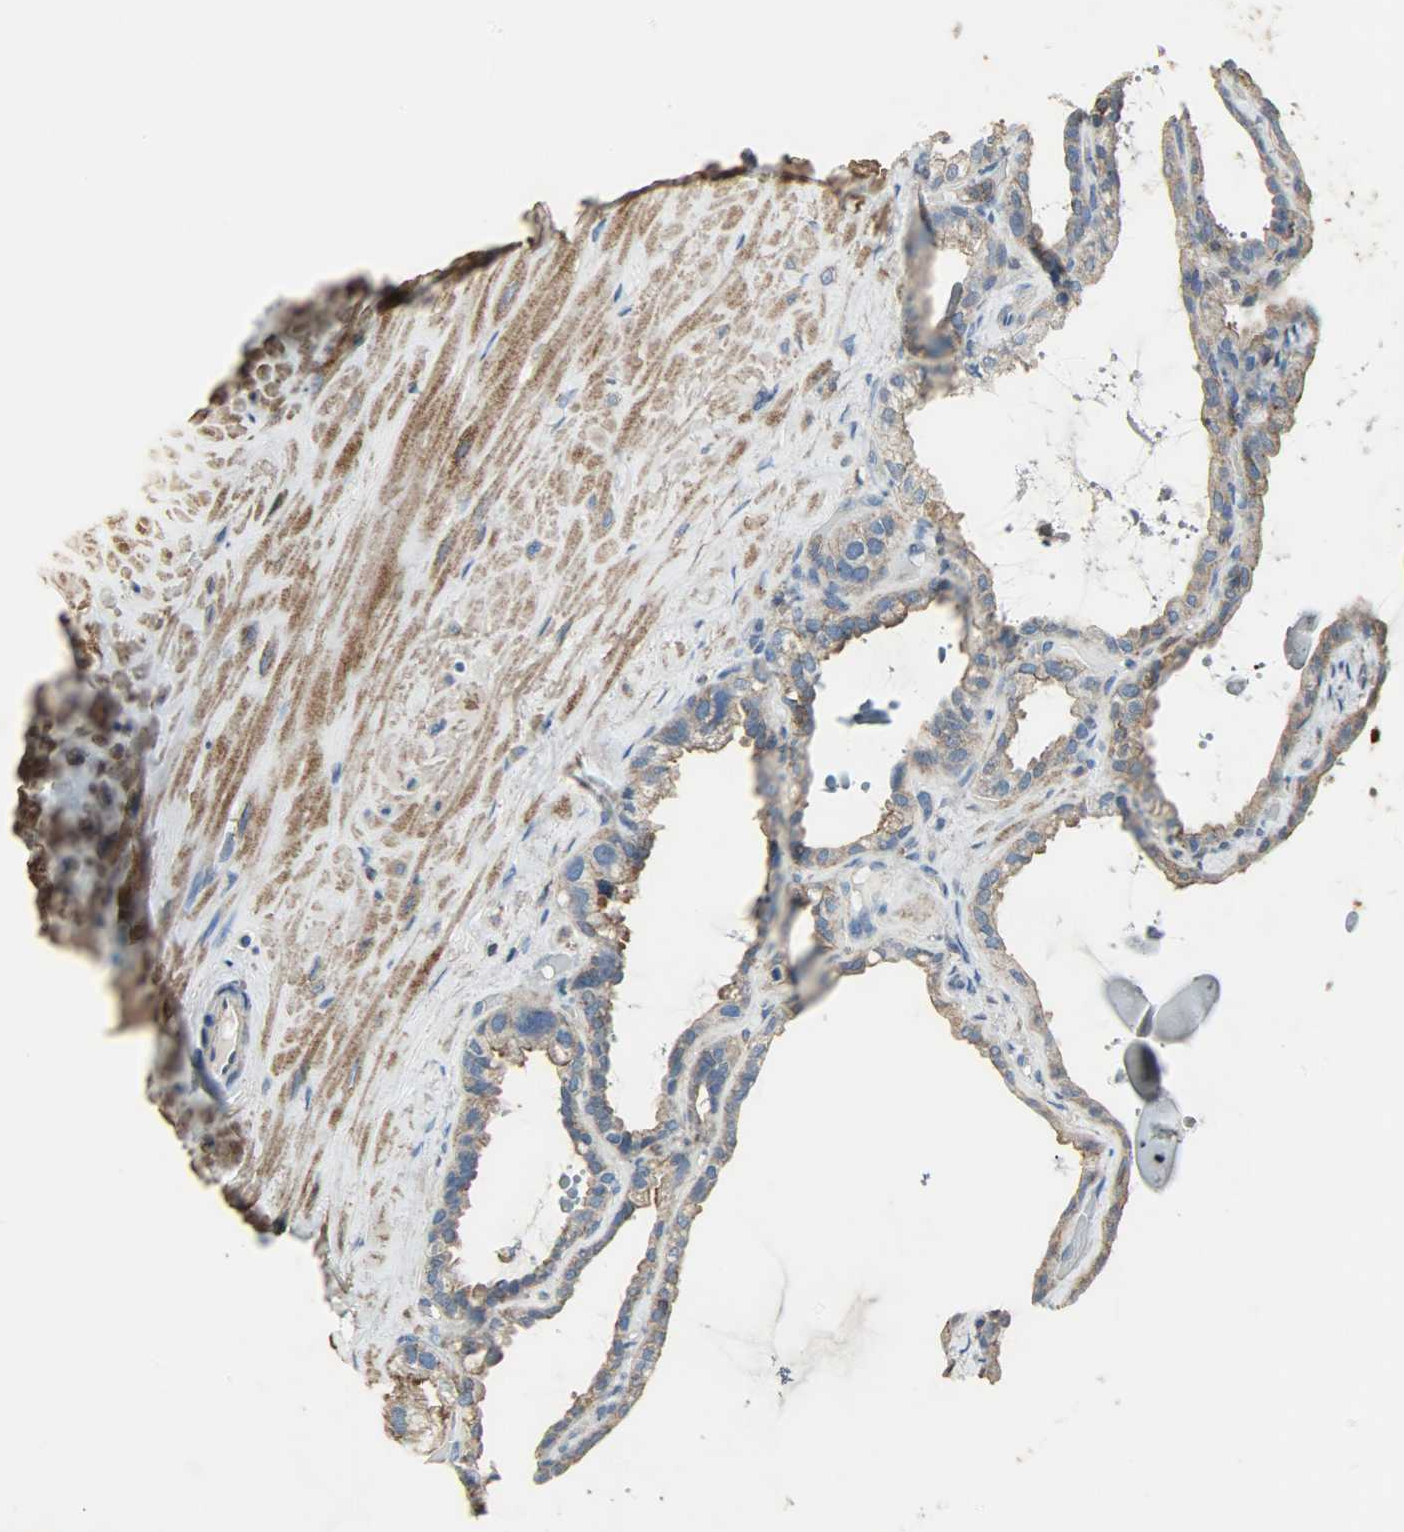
{"staining": {"intensity": "weak", "quantity": ">75%", "location": "cytoplasmic/membranous"}, "tissue": "seminal vesicle", "cell_type": "Glandular cells", "image_type": "normal", "snomed": [{"axis": "morphology", "description": "Normal tissue, NOS"}, {"axis": "morphology", "description": "Inflammation, NOS"}, {"axis": "topography", "description": "Urinary bladder"}, {"axis": "topography", "description": "Prostate"}, {"axis": "topography", "description": "Seminal veicle"}], "caption": "A high-resolution image shows immunohistochemistry staining of unremarkable seminal vesicle, which shows weak cytoplasmic/membranous staining in approximately >75% of glandular cells.", "gene": "DNAJA4", "patient": {"sex": "male", "age": 82}}